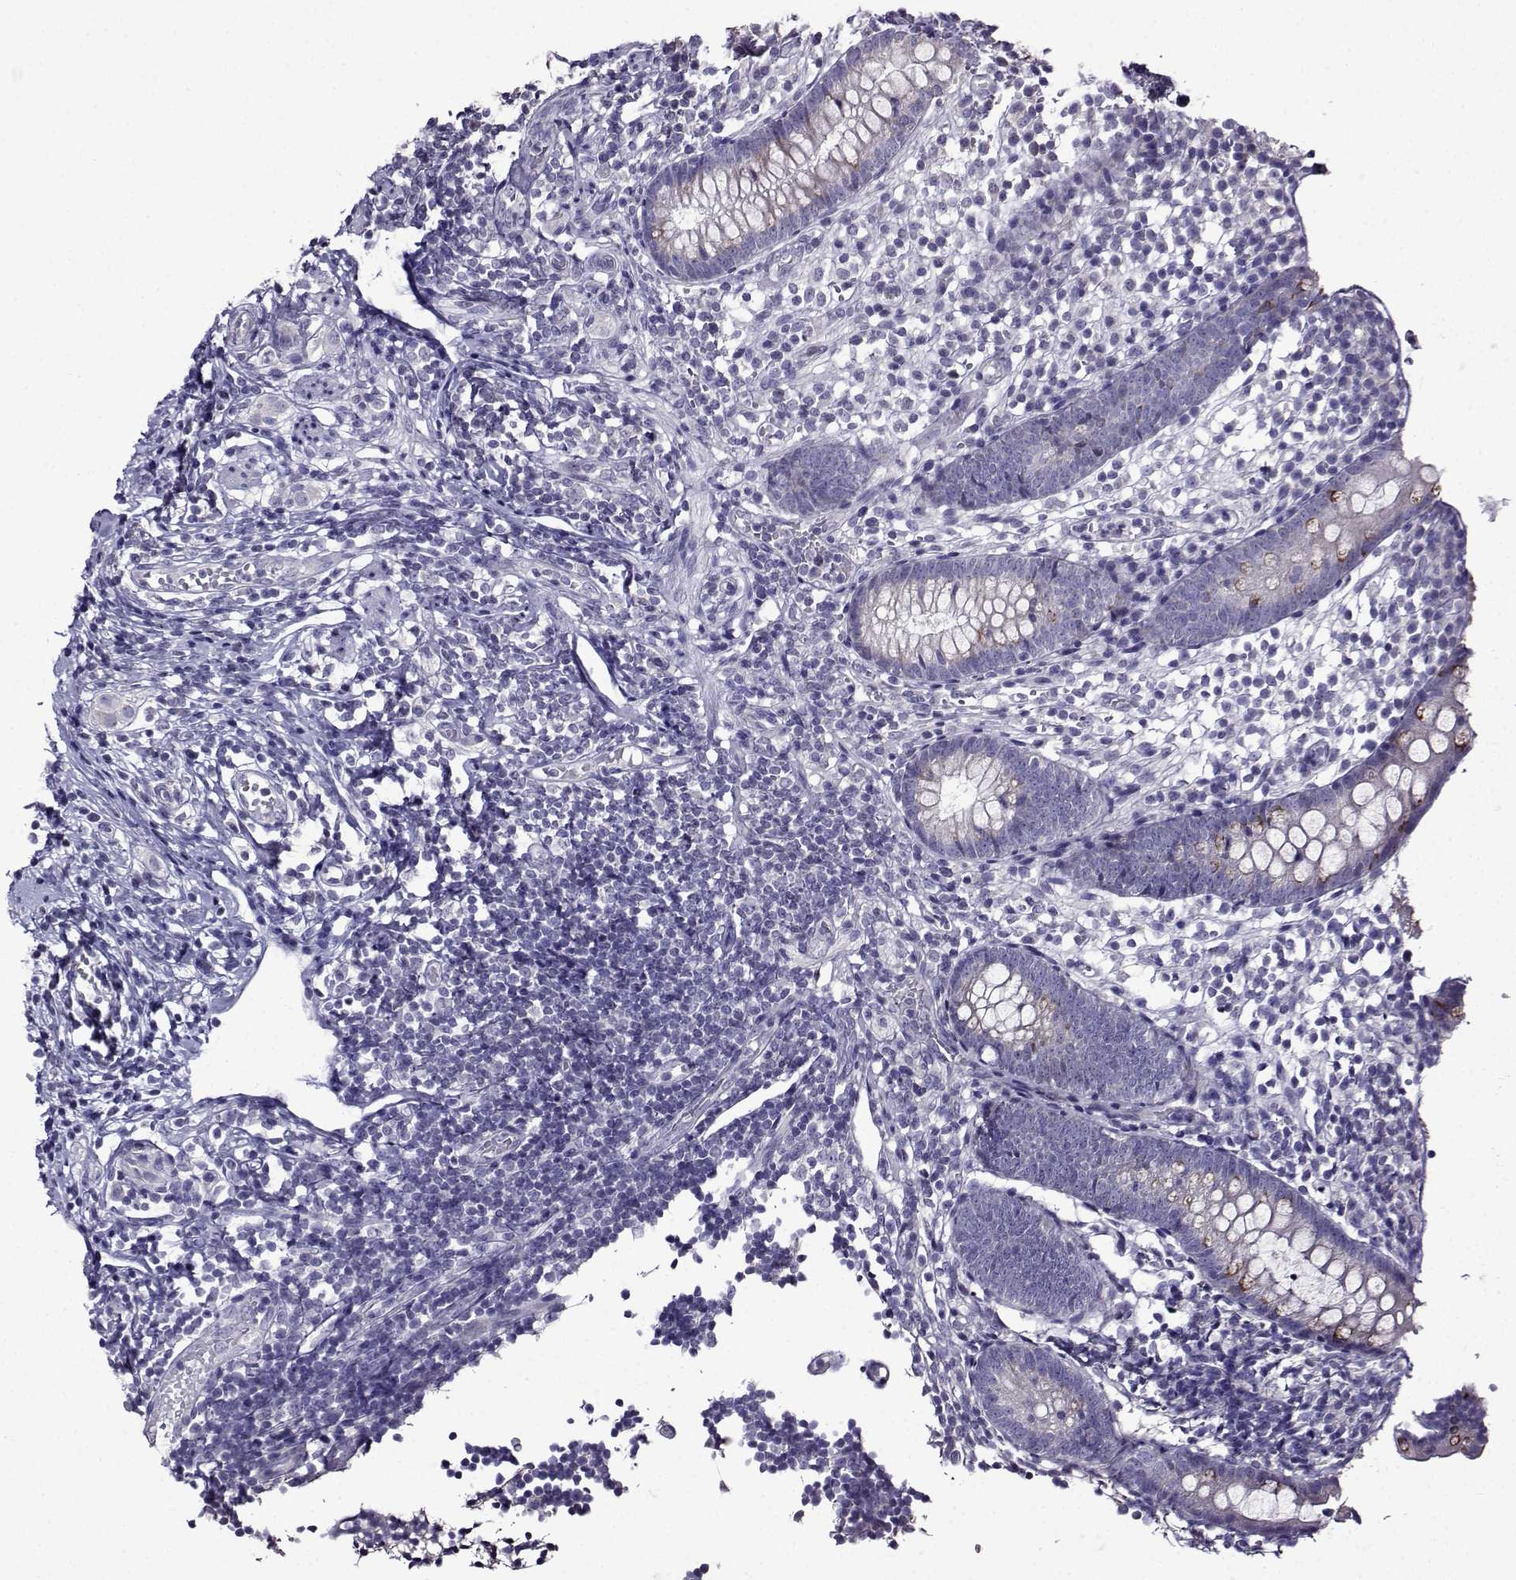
{"staining": {"intensity": "moderate", "quantity": "<25%", "location": "cytoplasmic/membranous"}, "tissue": "appendix", "cell_type": "Glandular cells", "image_type": "normal", "snomed": [{"axis": "morphology", "description": "Normal tissue, NOS"}, {"axis": "topography", "description": "Appendix"}], "caption": "Immunohistochemical staining of normal appendix exhibits moderate cytoplasmic/membranous protein staining in about <25% of glandular cells.", "gene": "TMEM266", "patient": {"sex": "female", "age": 40}}